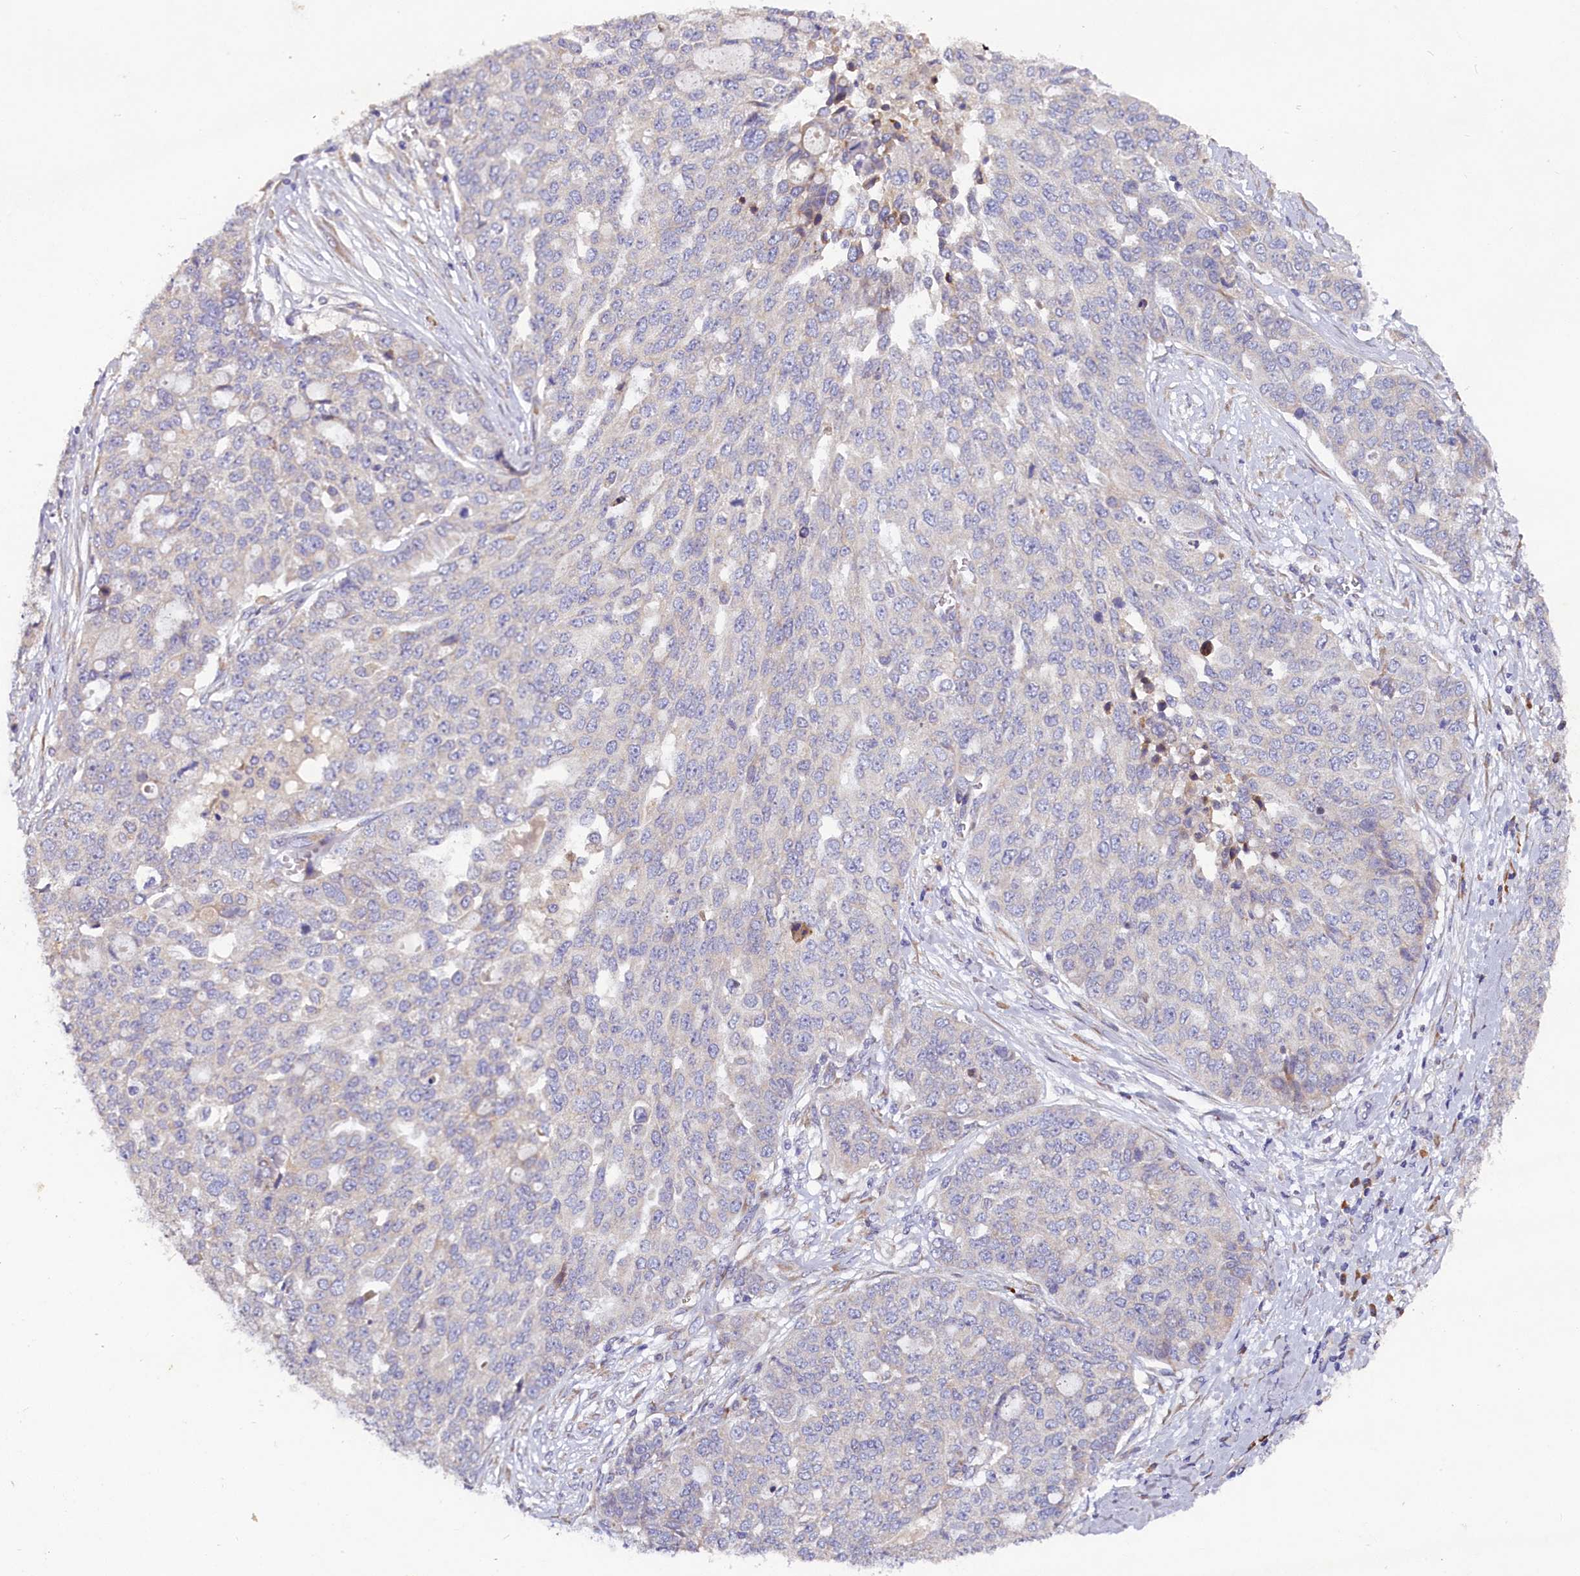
{"staining": {"intensity": "negative", "quantity": "none", "location": "none"}, "tissue": "ovarian cancer", "cell_type": "Tumor cells", "image_type": "cancer", "snomed": [{"axis": "morphology", "description": "Cystadenocarcinoma, serous, NOS"}, {"axis": "topography", "description": "Soft tissue"}, {"axis": "topography", "description": "Ovary"}], "caption": "Human serous cystadenocarcinoma (ovarian) stained for a protein using immunohistochemistry displays no positivity in tumor cells.", "gene": "ST7L", "patient": {"sex": "female", "age": 57}}